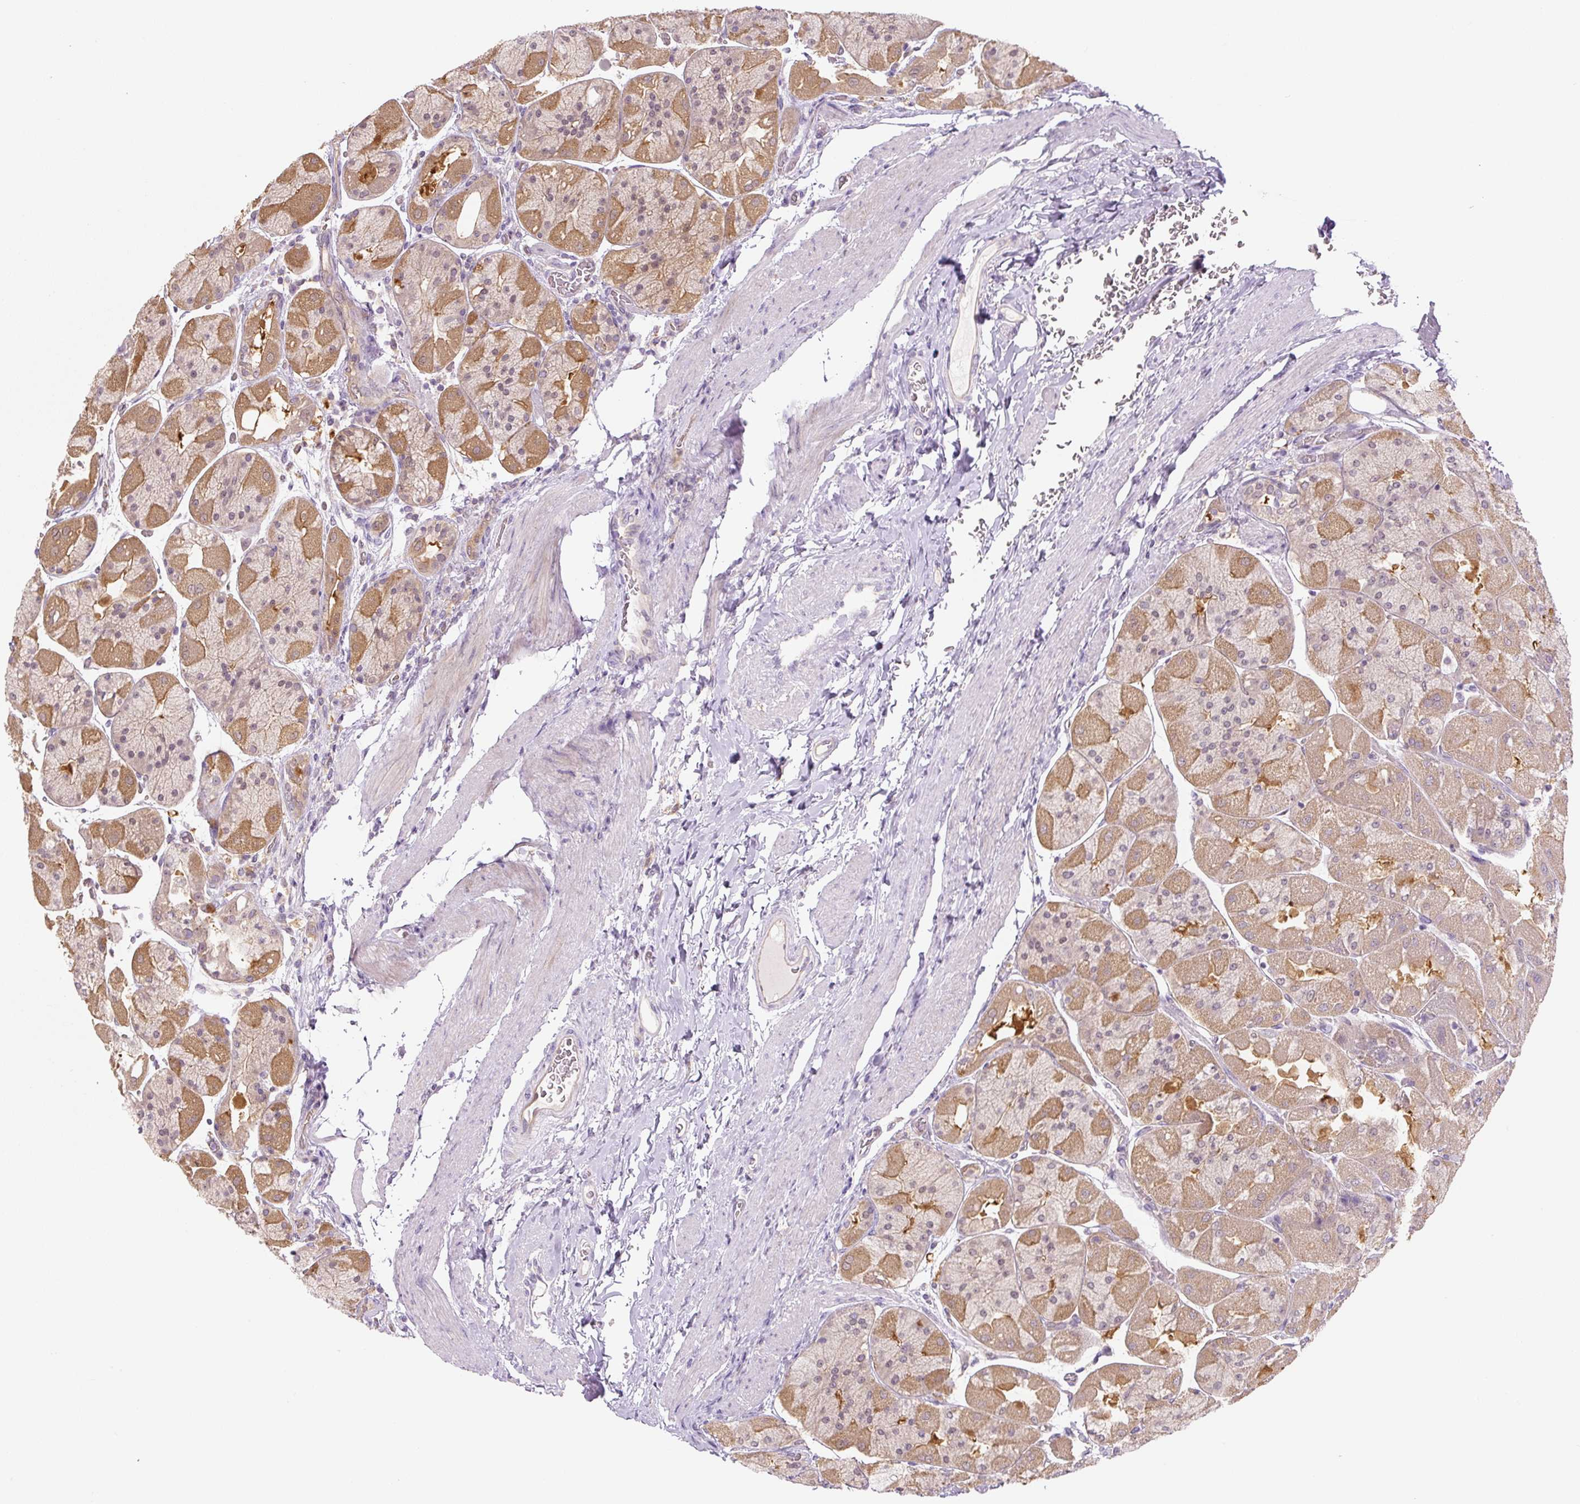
{"staining": {"intensity": "moderate", "quantity": "25%-75%", "location": "cytoplasmic/membranous"}, "tissue": "stomach", "cell_type": "Glandular cells", "image_type": "normal", "snomed": [{"axis": "morphology", "description": "Normal tissue, NOS"}, {"axis": "topography", "description": "Stomach"}], "caption": "A high-resolution micrograph shows IHC staining of benign stomach, which demonstrates moderate cytoplasmic/membranous staining in approximately 25%-75% of glandular cells.", "gene": "SPSB2", "patient": {"sex": "female", "age": 61}}